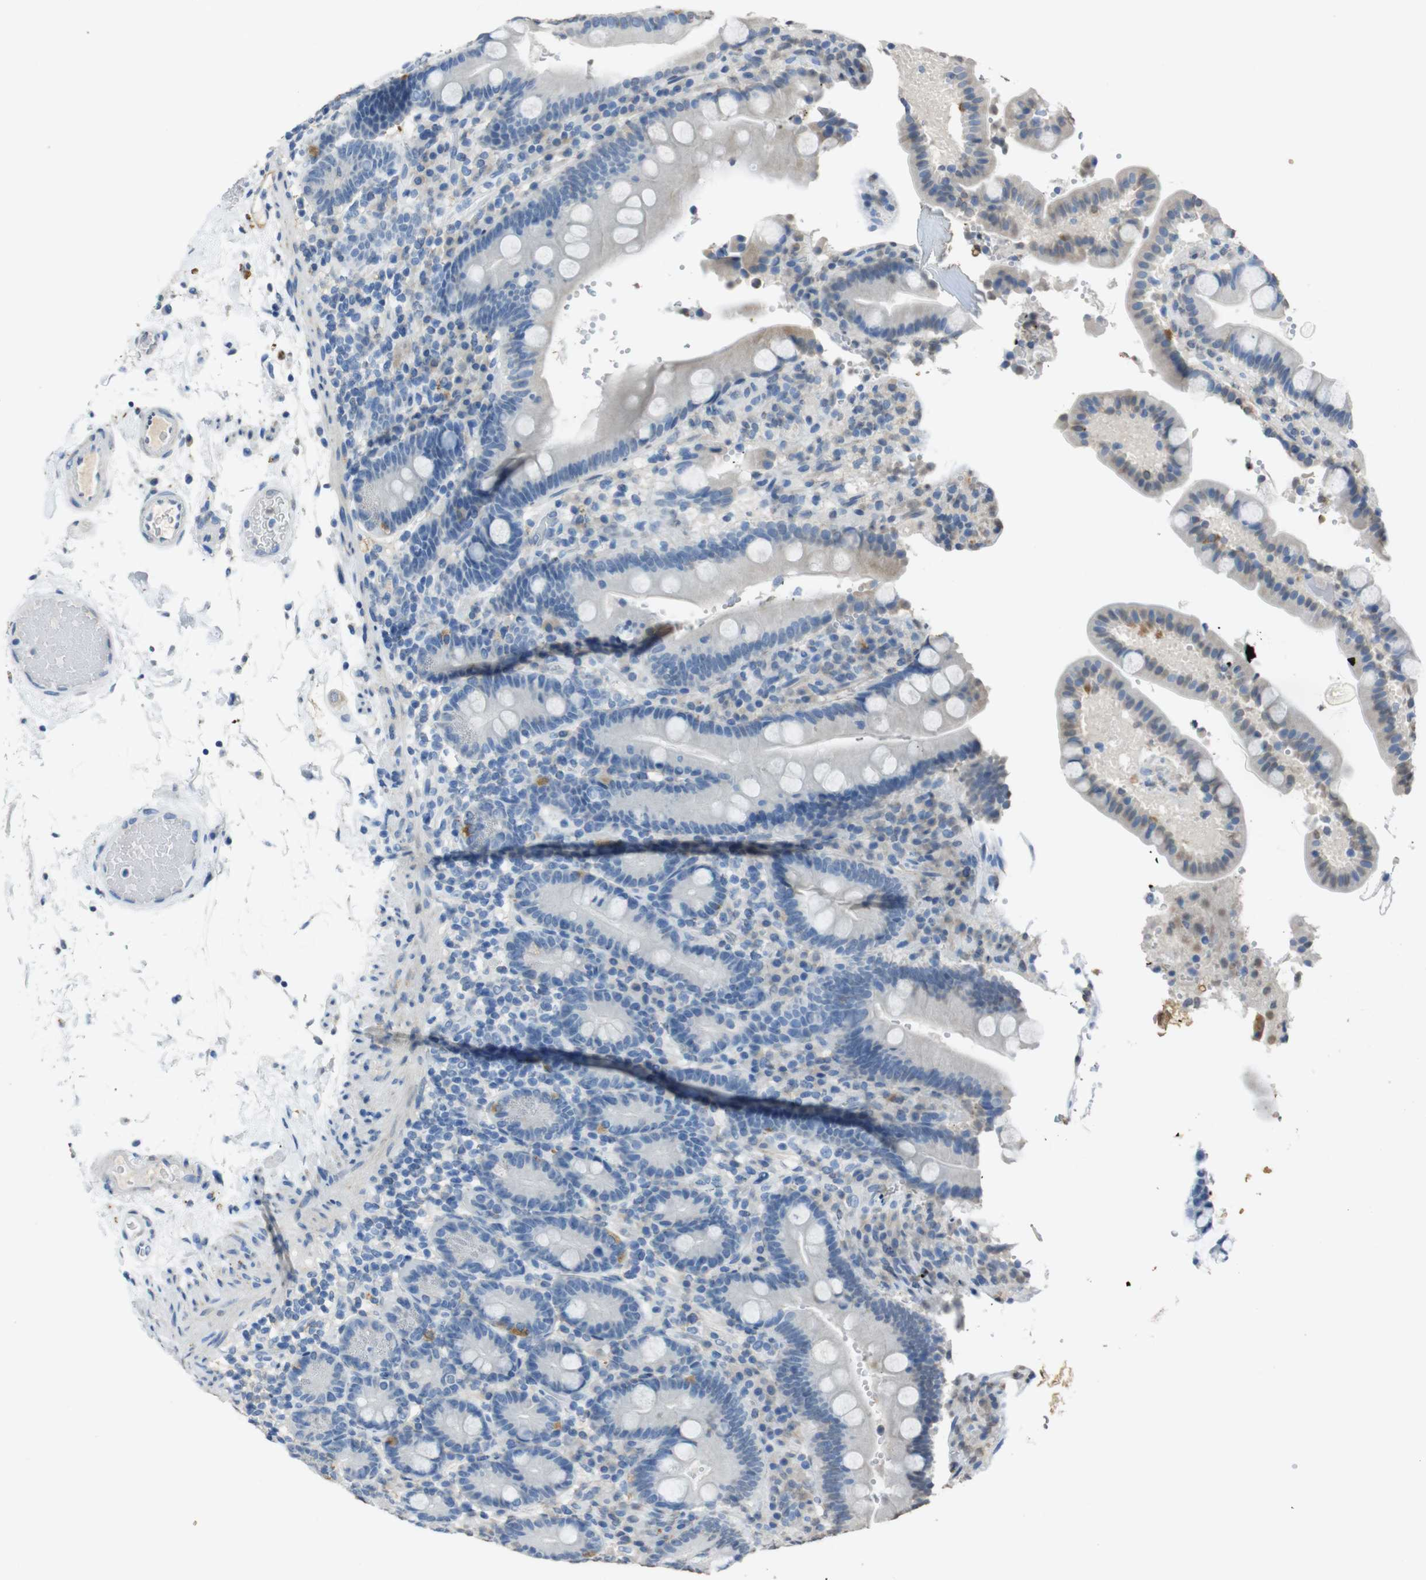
{"staining": {"intensity": "negative", "quantity": "none", "location": "none"}, "tissue": "duodenum", "cell_type": "Glandular cells", "image_type": "normal", "snomed": [{"axis": "morphology", "description": "Normal tissue, NOS"}, {"axis": "topography", "description": "Small intestine, NOS"}], "caption": "Benign duodenum was stained to show a protein in brown. There is no significant positivity in glandular cells. (DAB immunohistochemistry with hematoxylin counter stain).", "gene": "STBD1", "patient": {"sex": "female", "age": 71}}